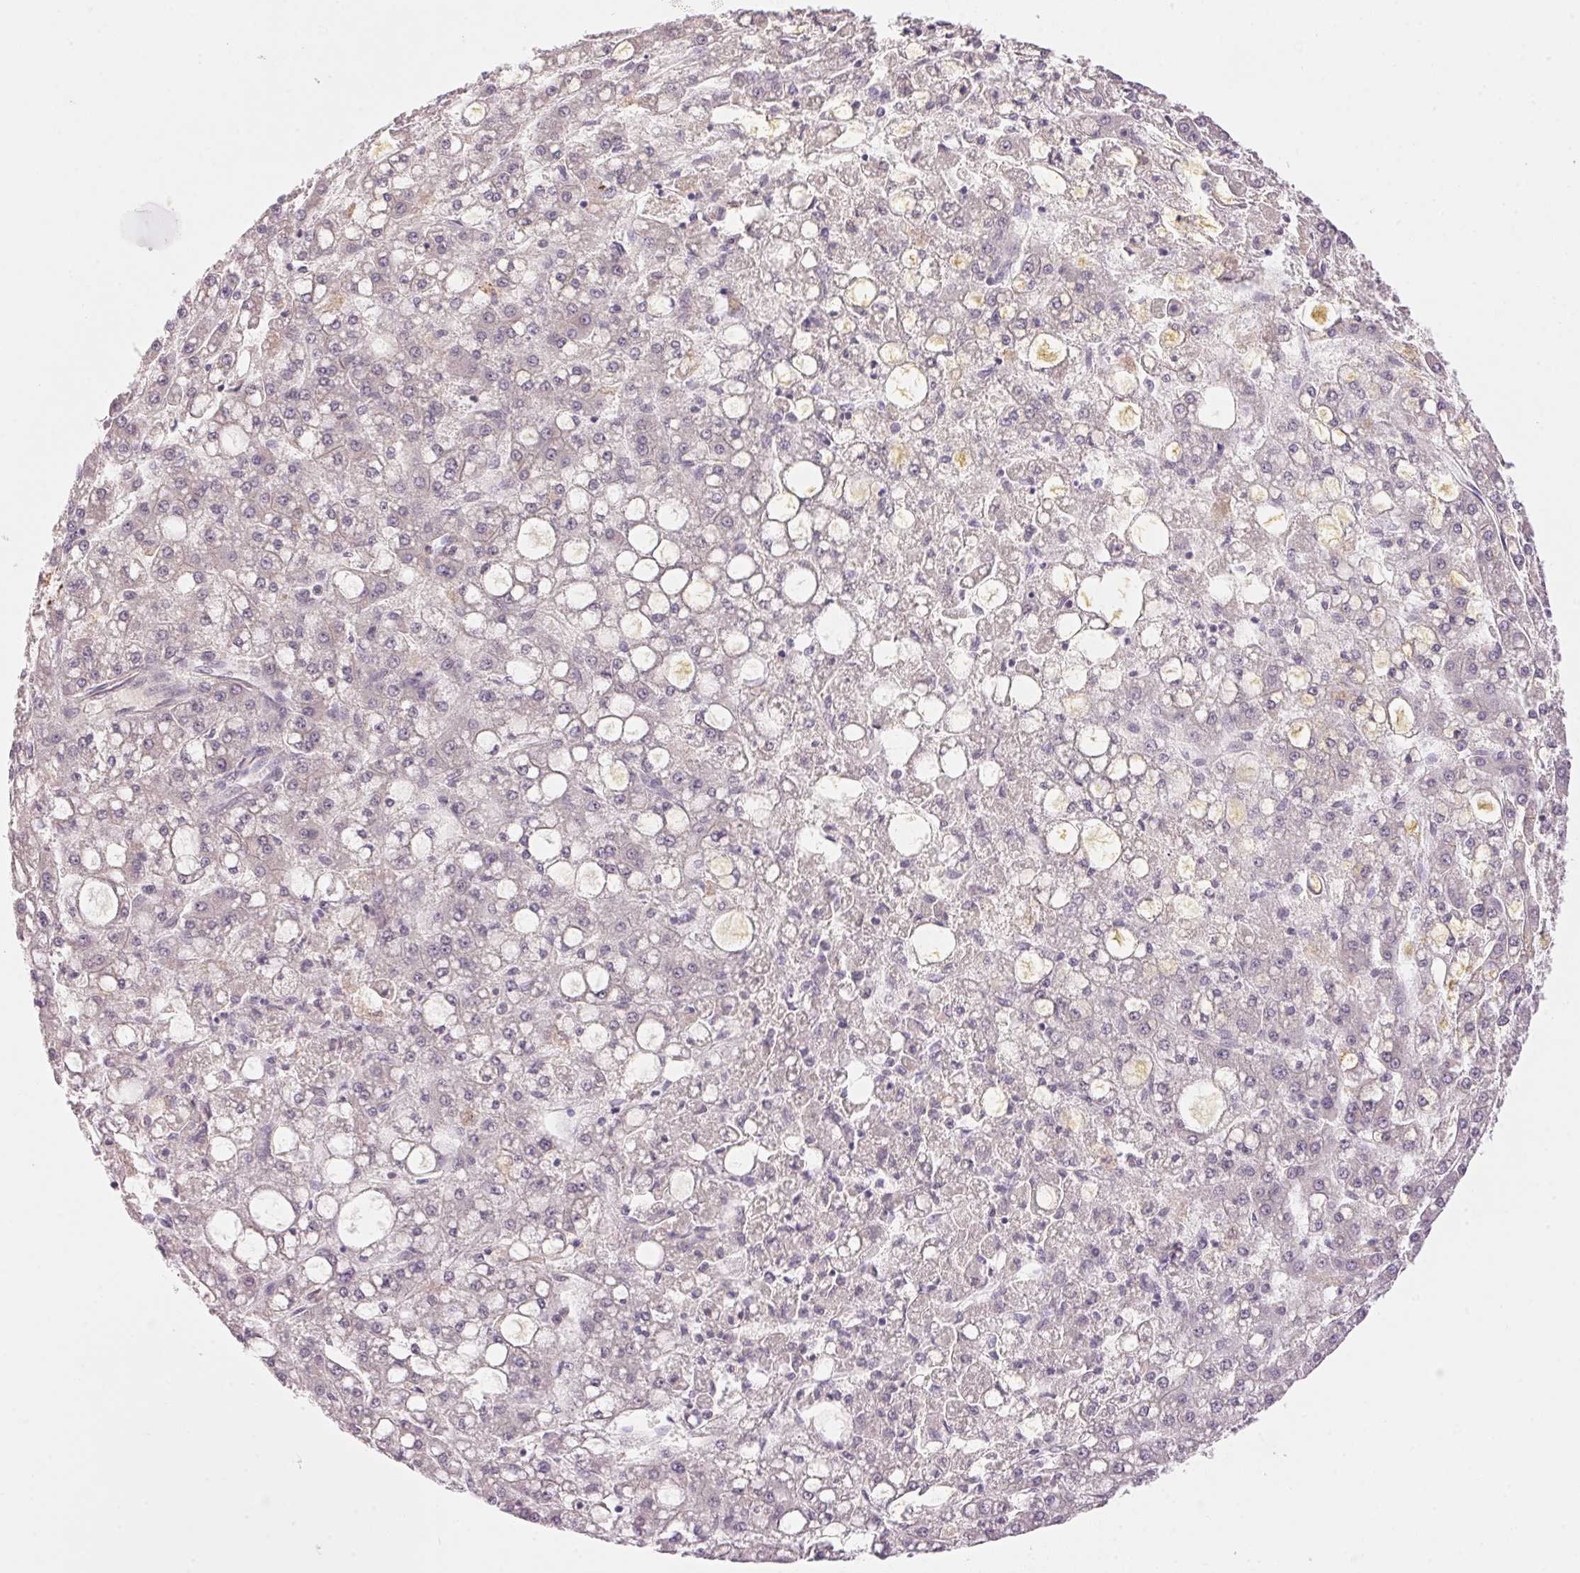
{"staining": {"intensity": "negative", "quantity": "none", "location": "none"}, "tissue": "liver cancer", "cell_type": "Tumor cells", "image_type": "cancer", "snomed": [{"axis": "morphology", "description": "Carcinoma, Hepatocellular, NOS"}, {"axis": "topography", "description": "Liver"}], "caption": "Immunohistochemical staining of hepatocellular carcinoma (liver) displays no significant staining in tumor cells.", "gene": "FNDC4", "patient": {"sex": "male", "age": 67}}